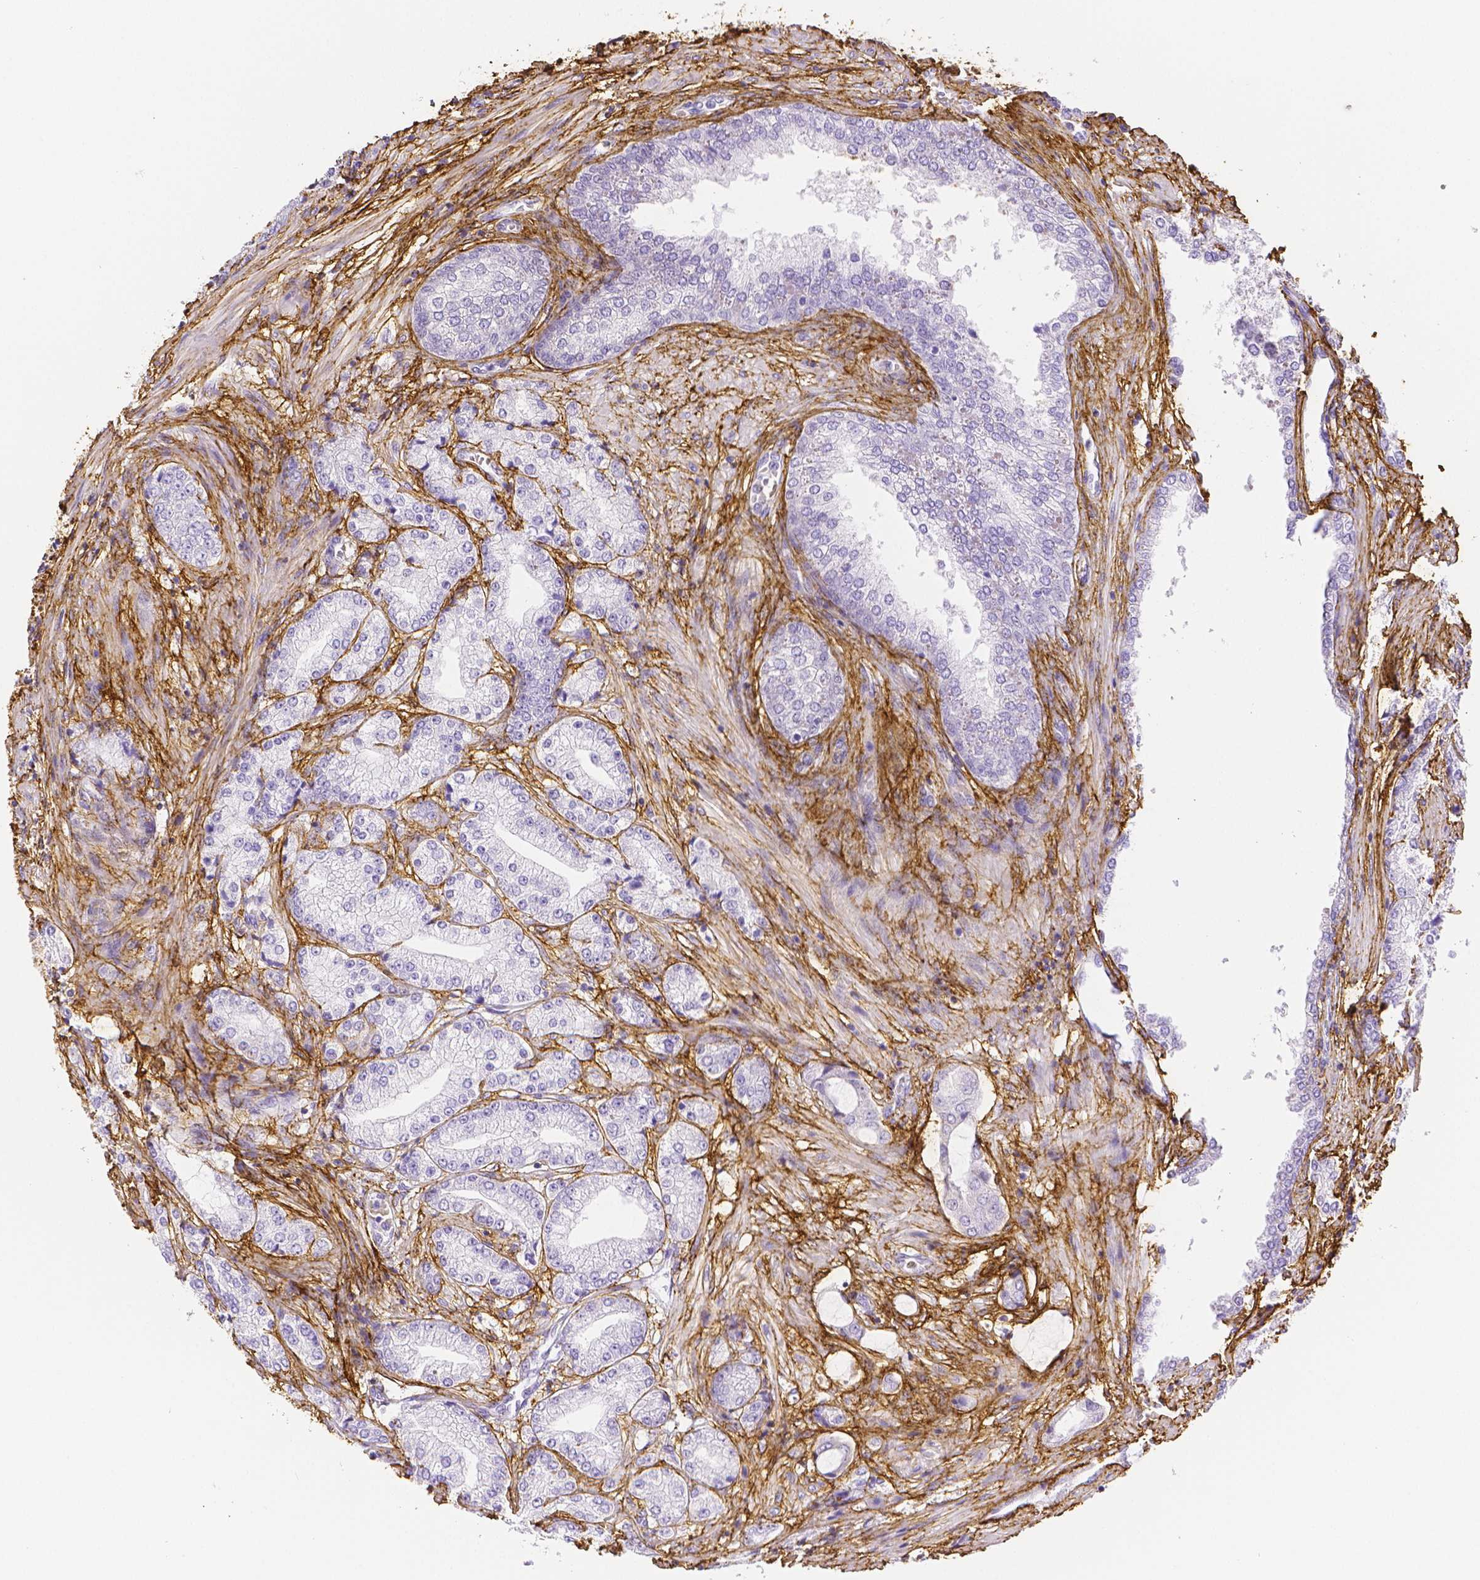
{"staining": {"intensity": "negative", "quantity": "none", "location": "none"}, "tissue": "prostate cancer", "cell_type": "Tumor cells", "image_type": "cancer", "snomed": [{"axis": "morphology", "description": "Adenocarcinoma, NOS"}, {"axis": "topography", "description": "Prostate"}], "caption": "Tumor cells show no significant staining in prostate adenocarcinoma.", "gene": "FBN1", "patient": {"sex": "male", "age": 63}}